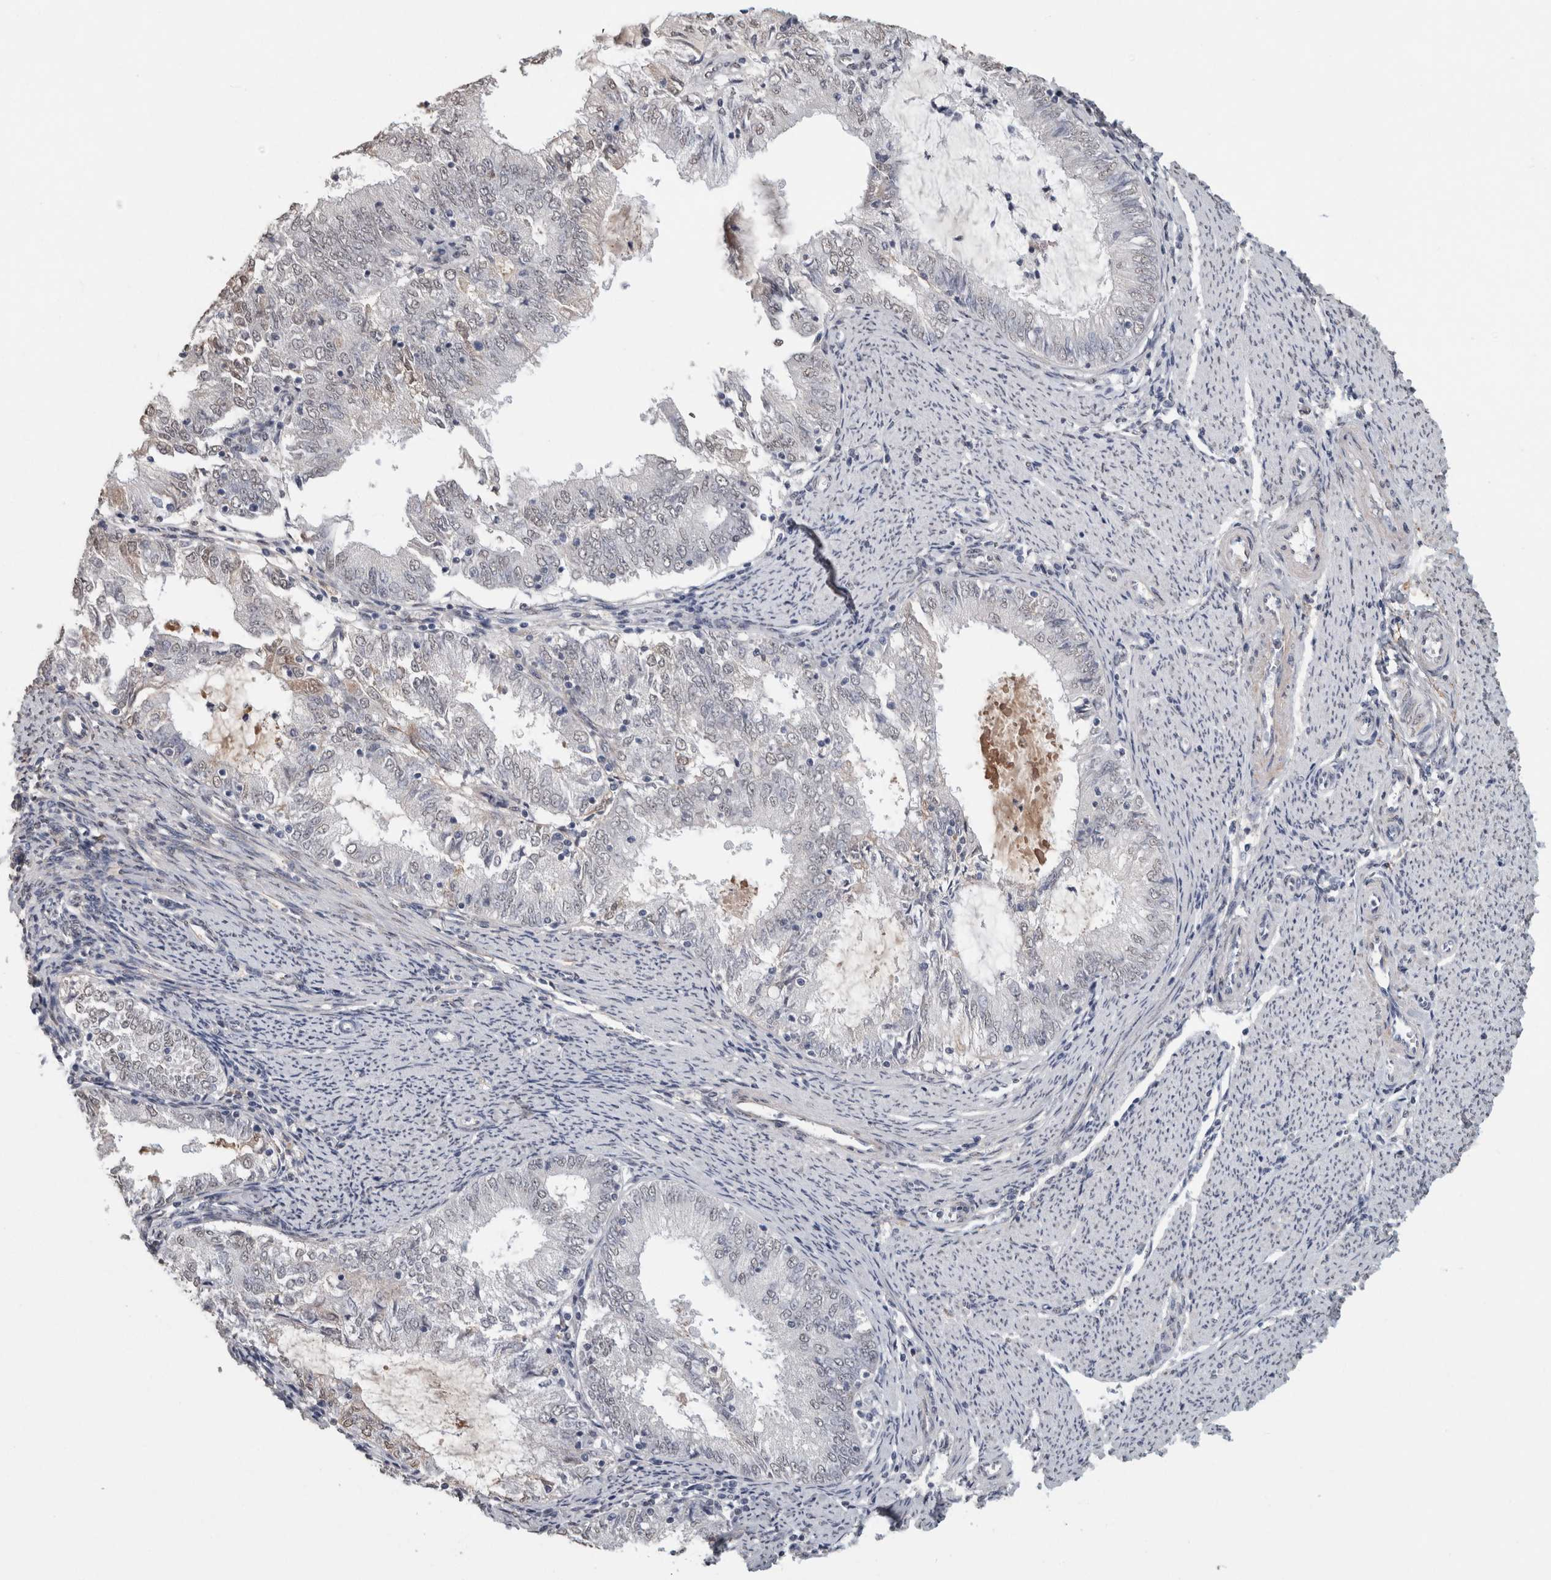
{"staining": {"intensity": "weak", "quantity": "<25%", "location": "cytoplasmic/membranous,nuclear"}, "tissue": "endometrial cancer", "cell_type": "Tumor cells", "image_type": "cancer", "snomed": [{"axis": "morphology", "description": "Adenocarcinoma, NOS"}, {"axis": "topography", "description": "Endometrium"}], "caption": "Human endometrial cancer (adenocarcinoma) stained for a protein using immunohistochemistry (IHC) reveals no staining in tumor cells.", "gene": "LTBP1", "patient": {"sex": "female", "age": 57}}